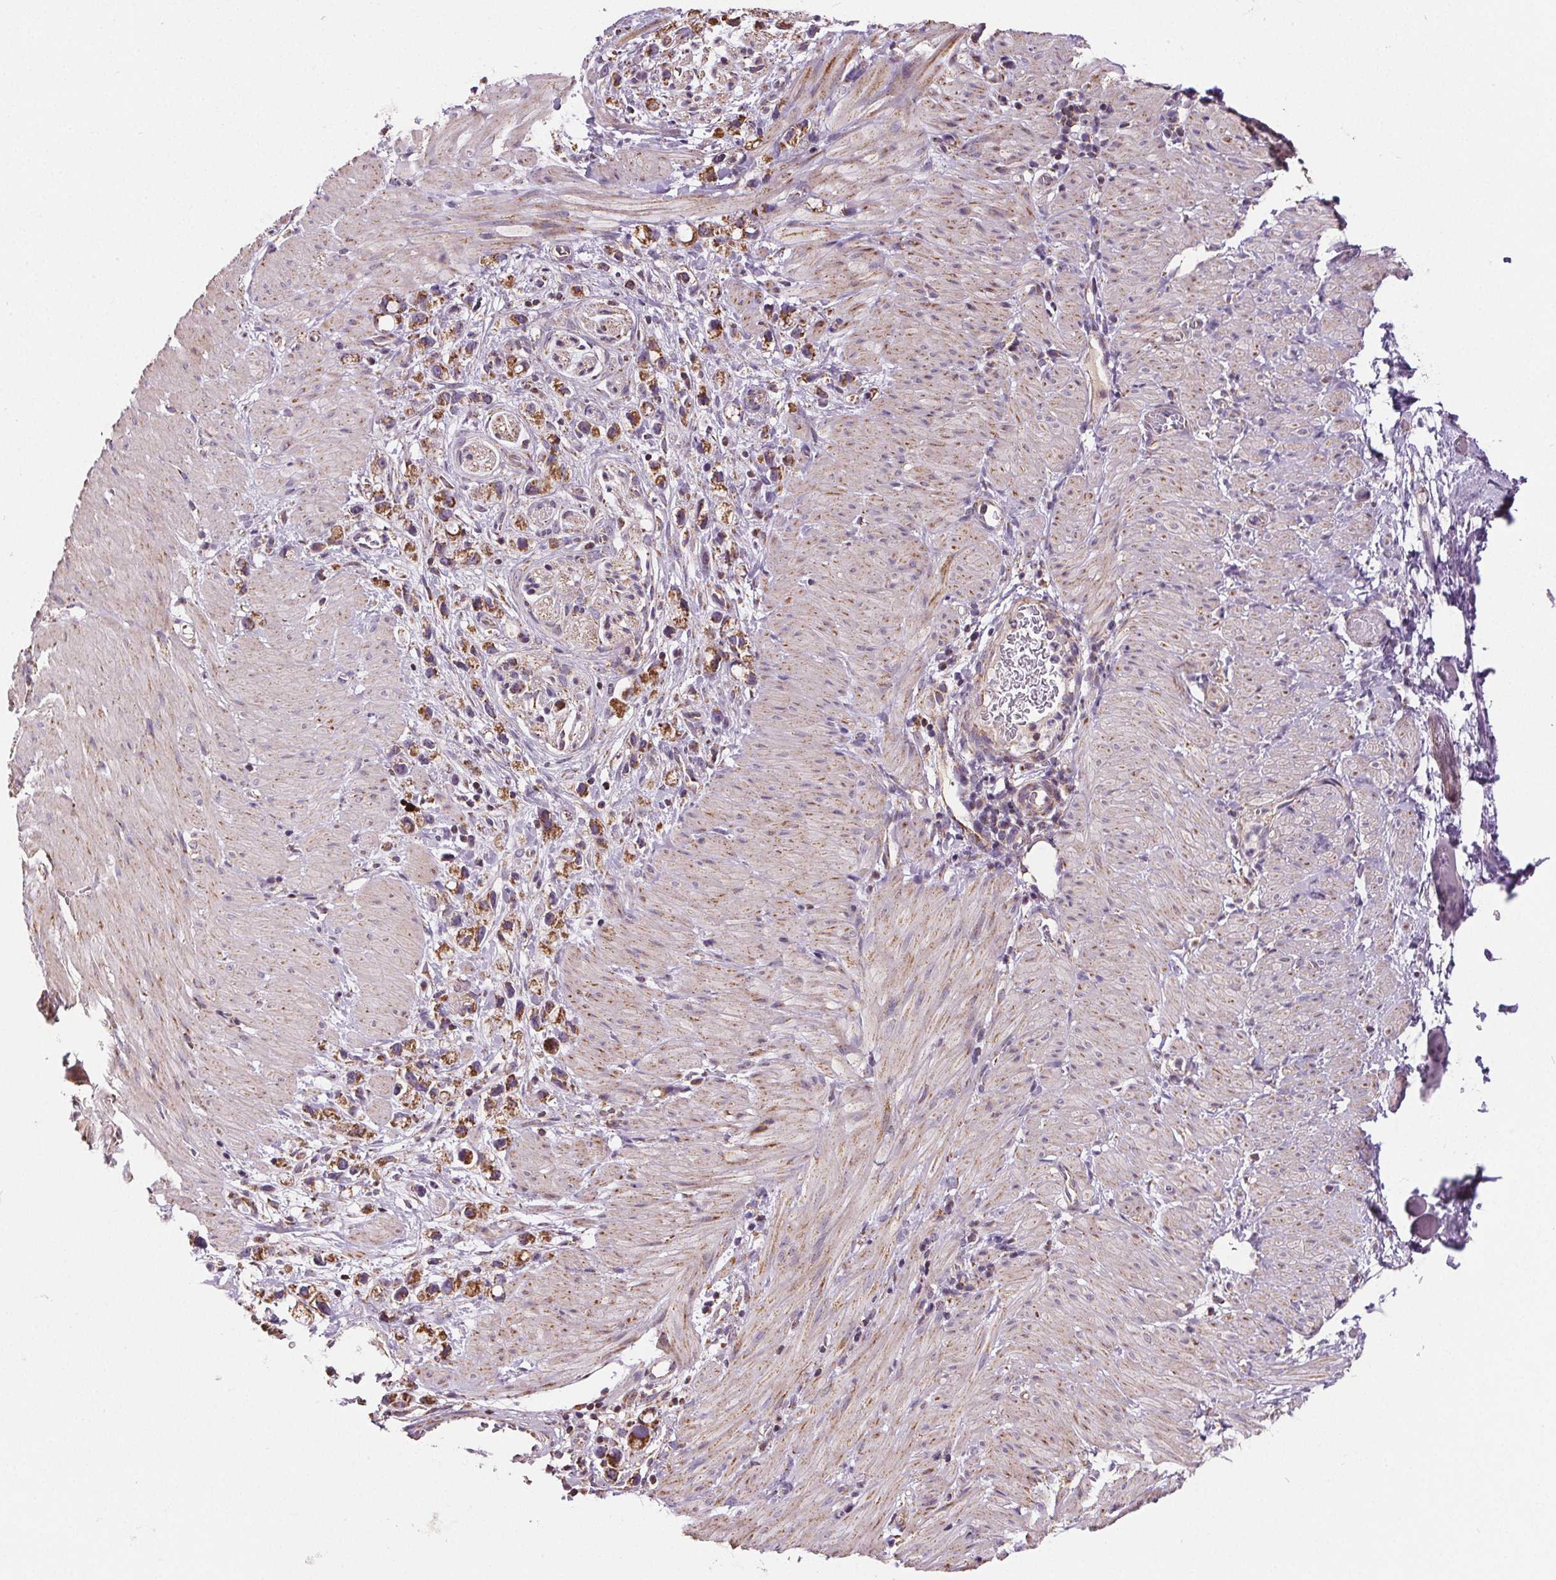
{"staining": {"intensity": "moderate", "quantity": ">75%", "location": "cytoplasmic/membranous"}, "tissue": "stomach cancer", "cell_type": "Tumor cells", "image_type": "cancer", "snomed": [{"axis": "morphology", "description": "Adenocarcinoma, NOS"}, {"axis": "topography", "description": "Stomach"}], "caption": "Protein analysis of stomach adenocarcinoma tissue reveals moderate cytoplasmic/membranous positivity in approximately >75% of tumor cells. Immunohistochemistry (ihc) stains the protein of interest in brown and the nuclei are stained blue.", "gene": "SUCLA2", "patient": {"sex": "female", "age": 59}}